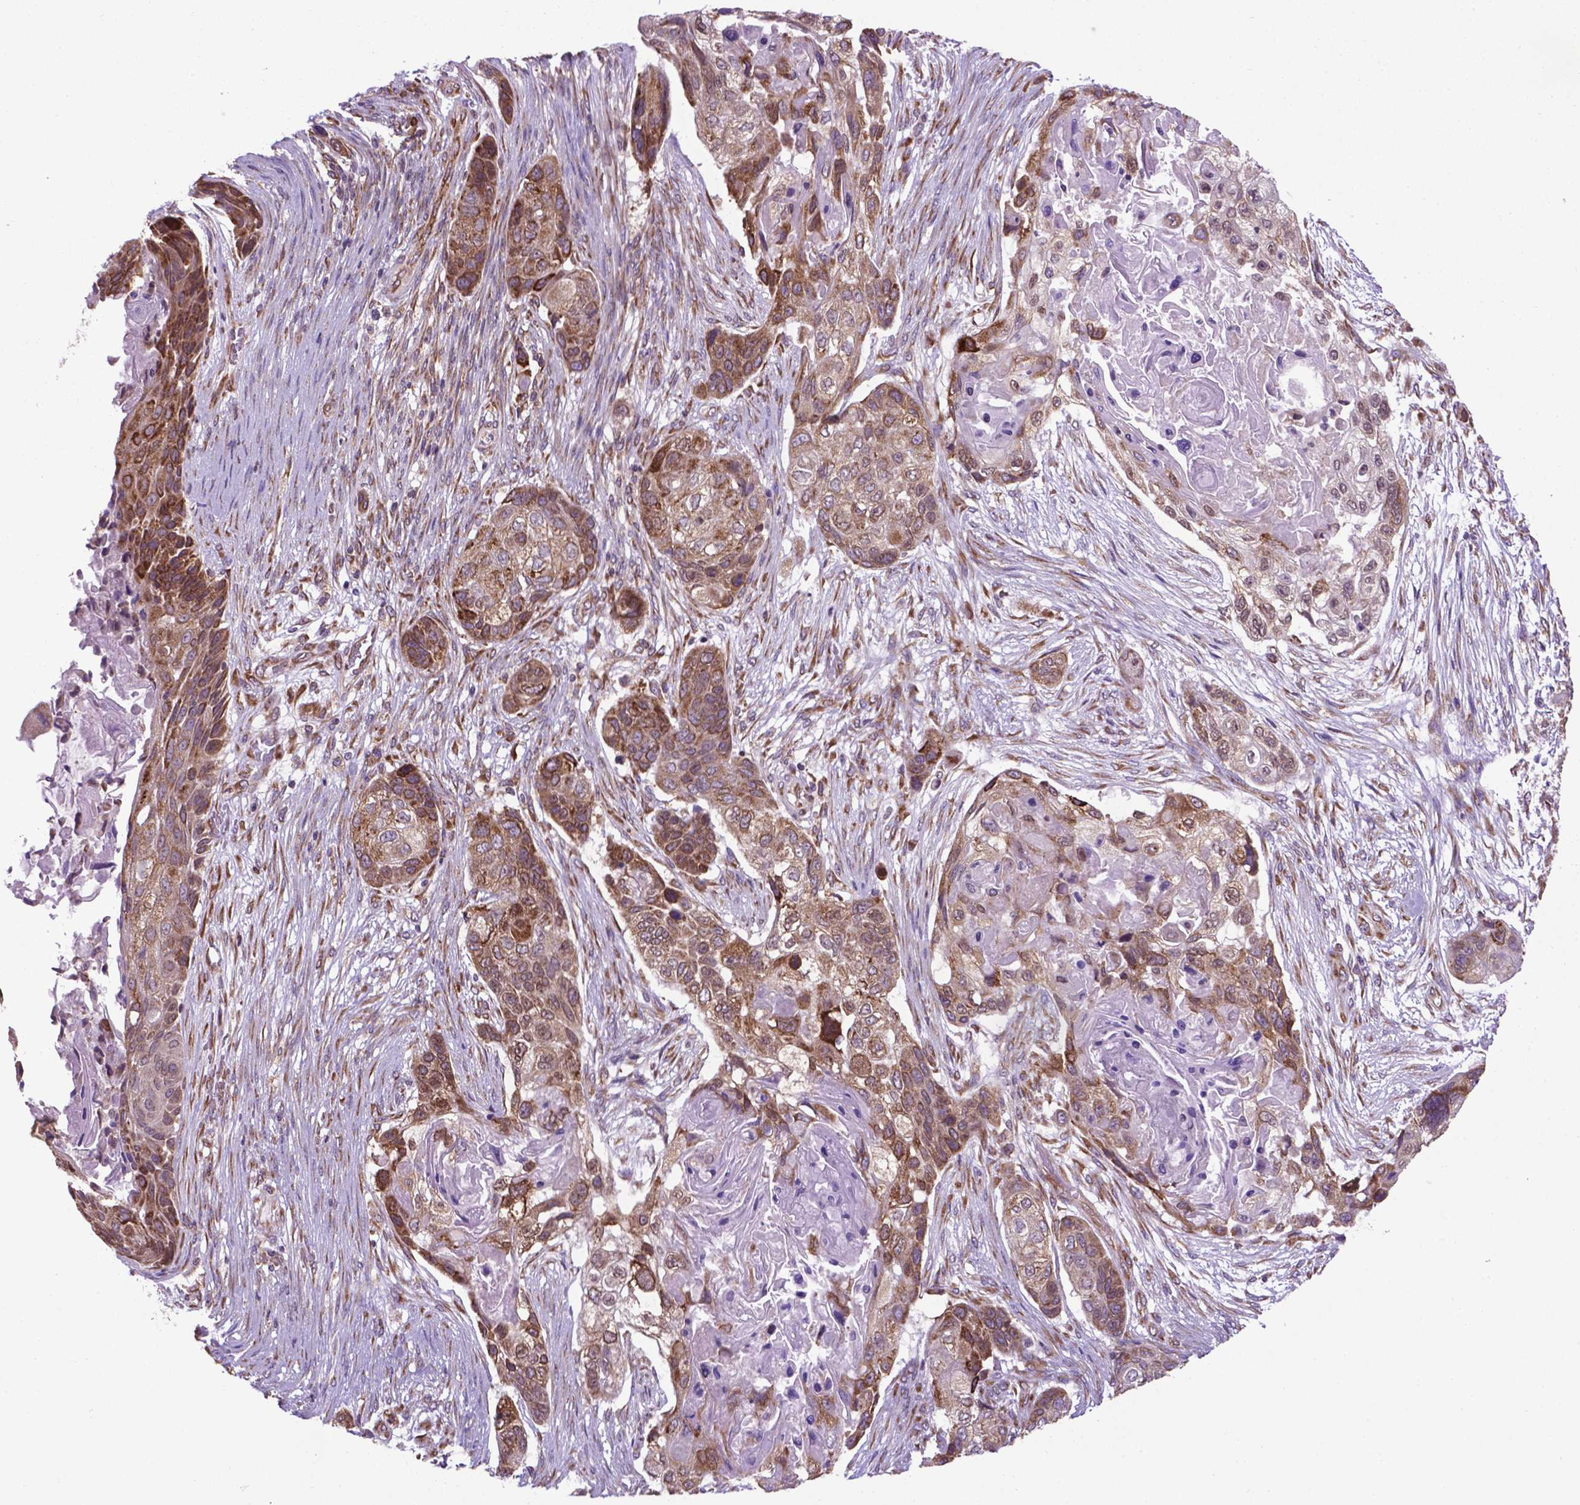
{"staining": {"intensity": "moderate", "quantity": ">75%", "location": "cytoplasmic/membranous"}, "tissue": "lung cancer", "cell_type": "Tumor cells", "image_type": "cancer", "snomed": [{"axis": "morphology", "description": "Squamous cell carcinoma, NOS"}, {"axis": "topography", "description": "Lung"}], "caption": "An immunohistochemistry photomicrograph of neoplastic tissue is shown. Protein staining in brown highlights moderate cytoplasmic/membranous positivity in lung squamous cell carcinoma within tumor cells.", "gene": "WDR83OS", "patient": {"sex": "male", "age": 69}}